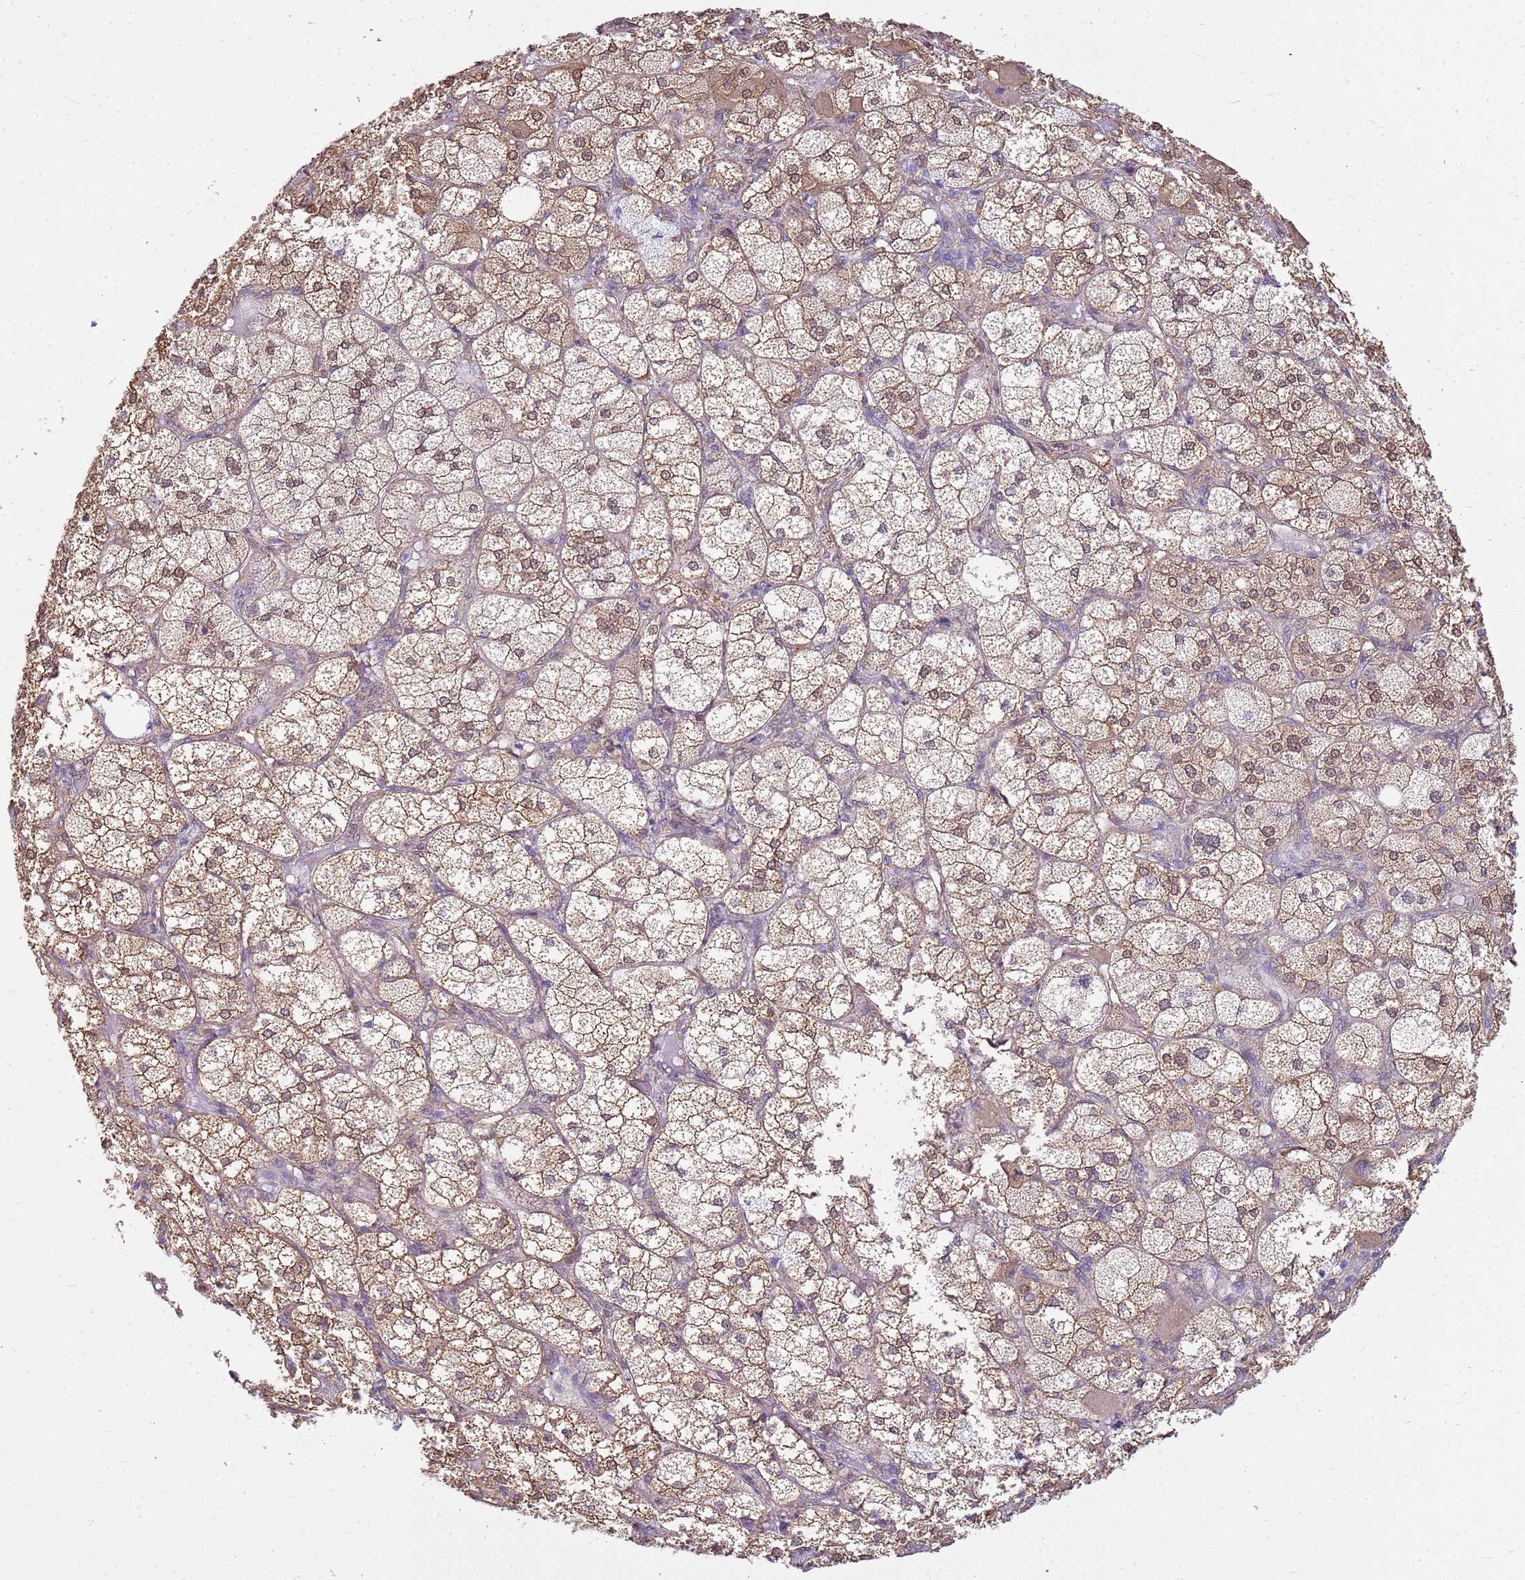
{"staining": {"intensity": "moderate", "quantity": ">75%", "location": "cytoplasmic/membranous"}, "tissue": "adrenal gland", "cell_type": "Glandular cells", "image_type": "normal", "snomed": [{"axis": "morphology", "description": "Normal tissue, NOS"}, {"axis": "topography", "description": "Adrenal gland"}], "caption": "Protein expression analysis of benign adrenal gland shows moderate cytoplasmic/membranous staining in about >75% of glandular cells. (DAB IHC with brightfield microscopy, high magnification).", "gene": "YWHAE", "patient": {"sex": "female", "age": 61}}